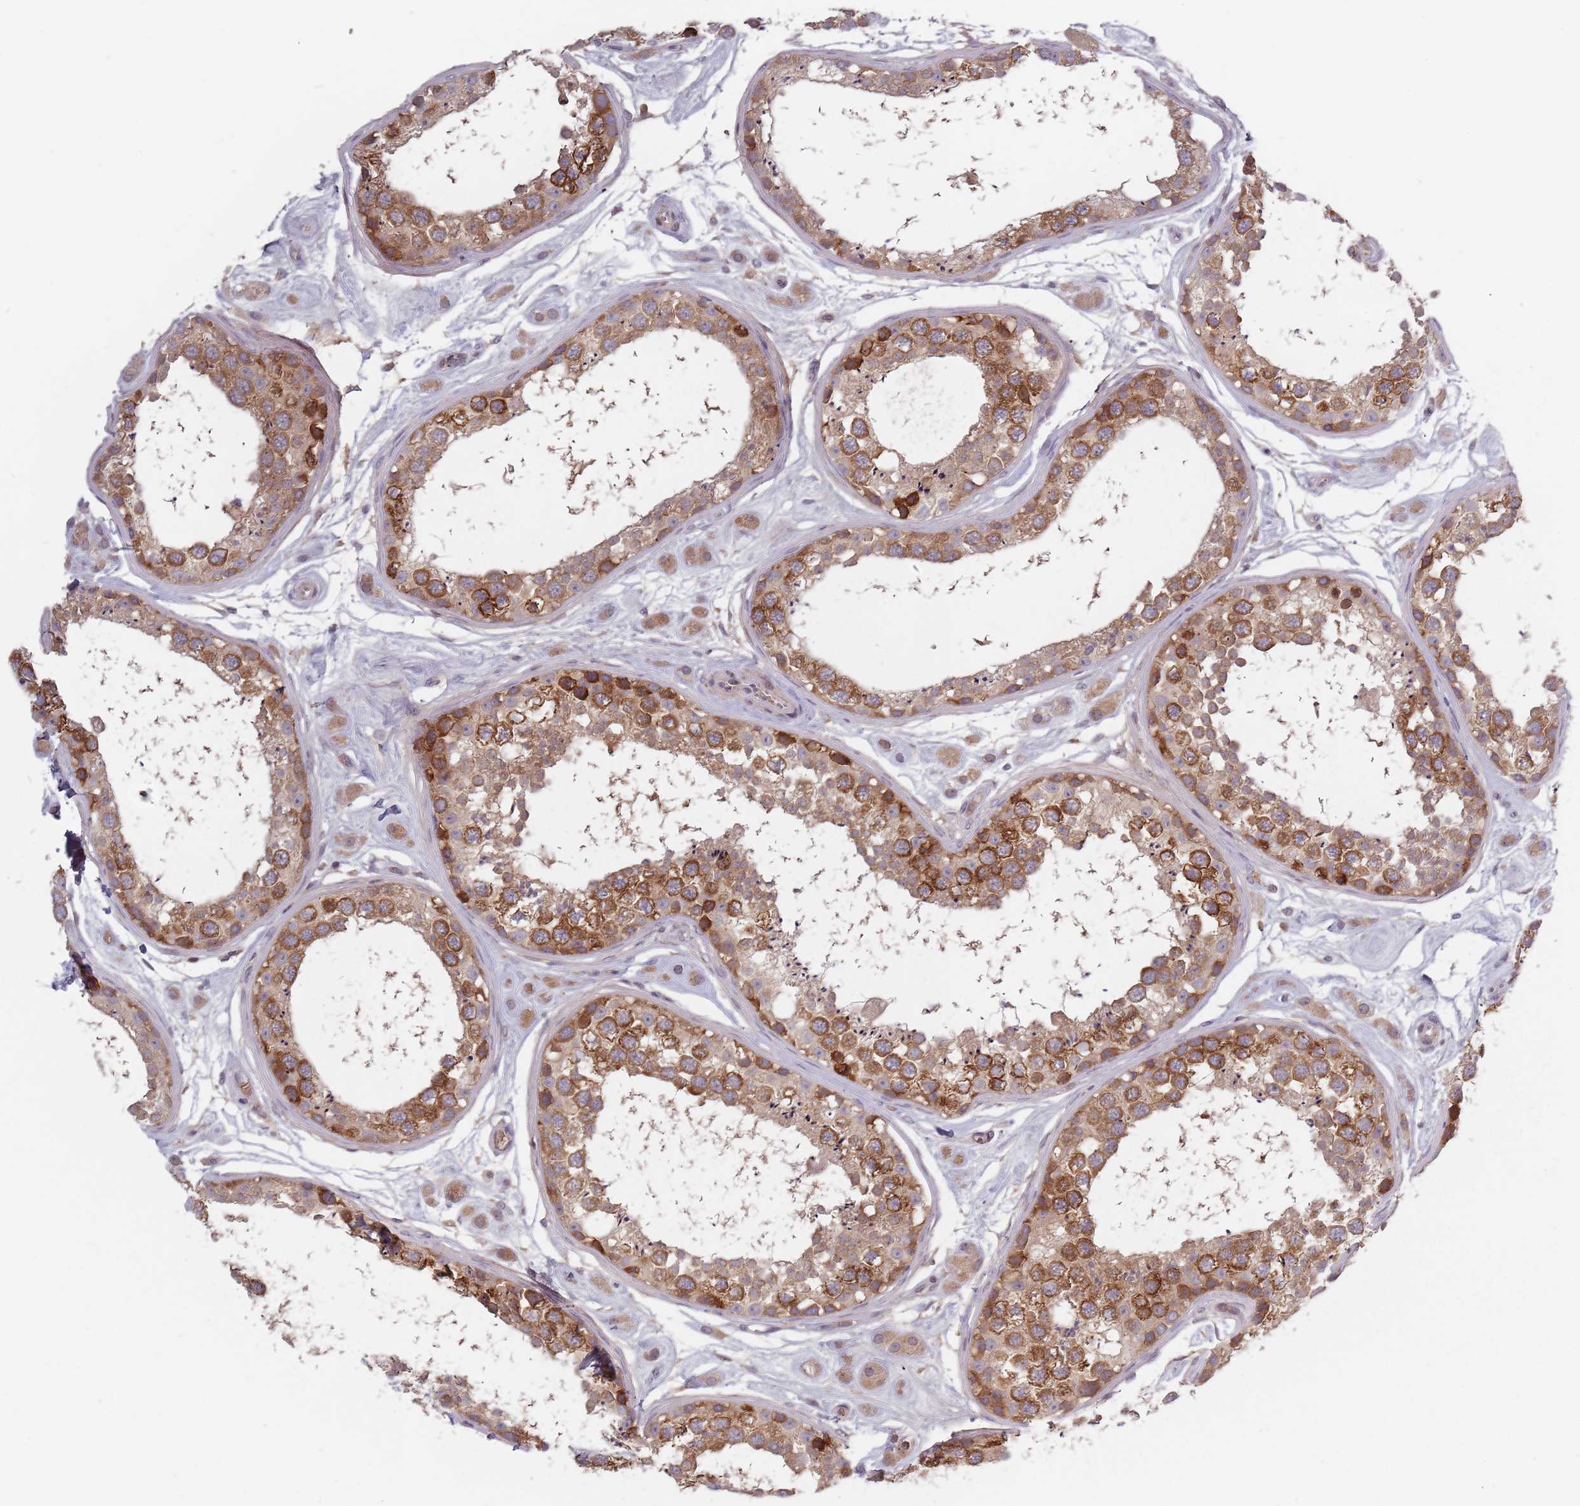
{"staining": {"intensity": "strong", "quantity": "25%-75%", "location": "cytoplasmic/membranous"}, "tissue": "testis", "cell_type": "Cells in seminiferous ducts", "image_type": "normal", "snomed": [{"axis": "morphology", "description": "Normal tissue, NOS"}, {"axis": "topography", "description": "Testis"}], "caption": "This histopathology image demonstrates immunohistochemistry staining of unremarkable human testis, with high strong cytoplasmic/membranous expression in about 25%-75% of cells in seminiferous ducts.", "gene": "ASB13", "patient": {"sex": "male", "age": 25}}